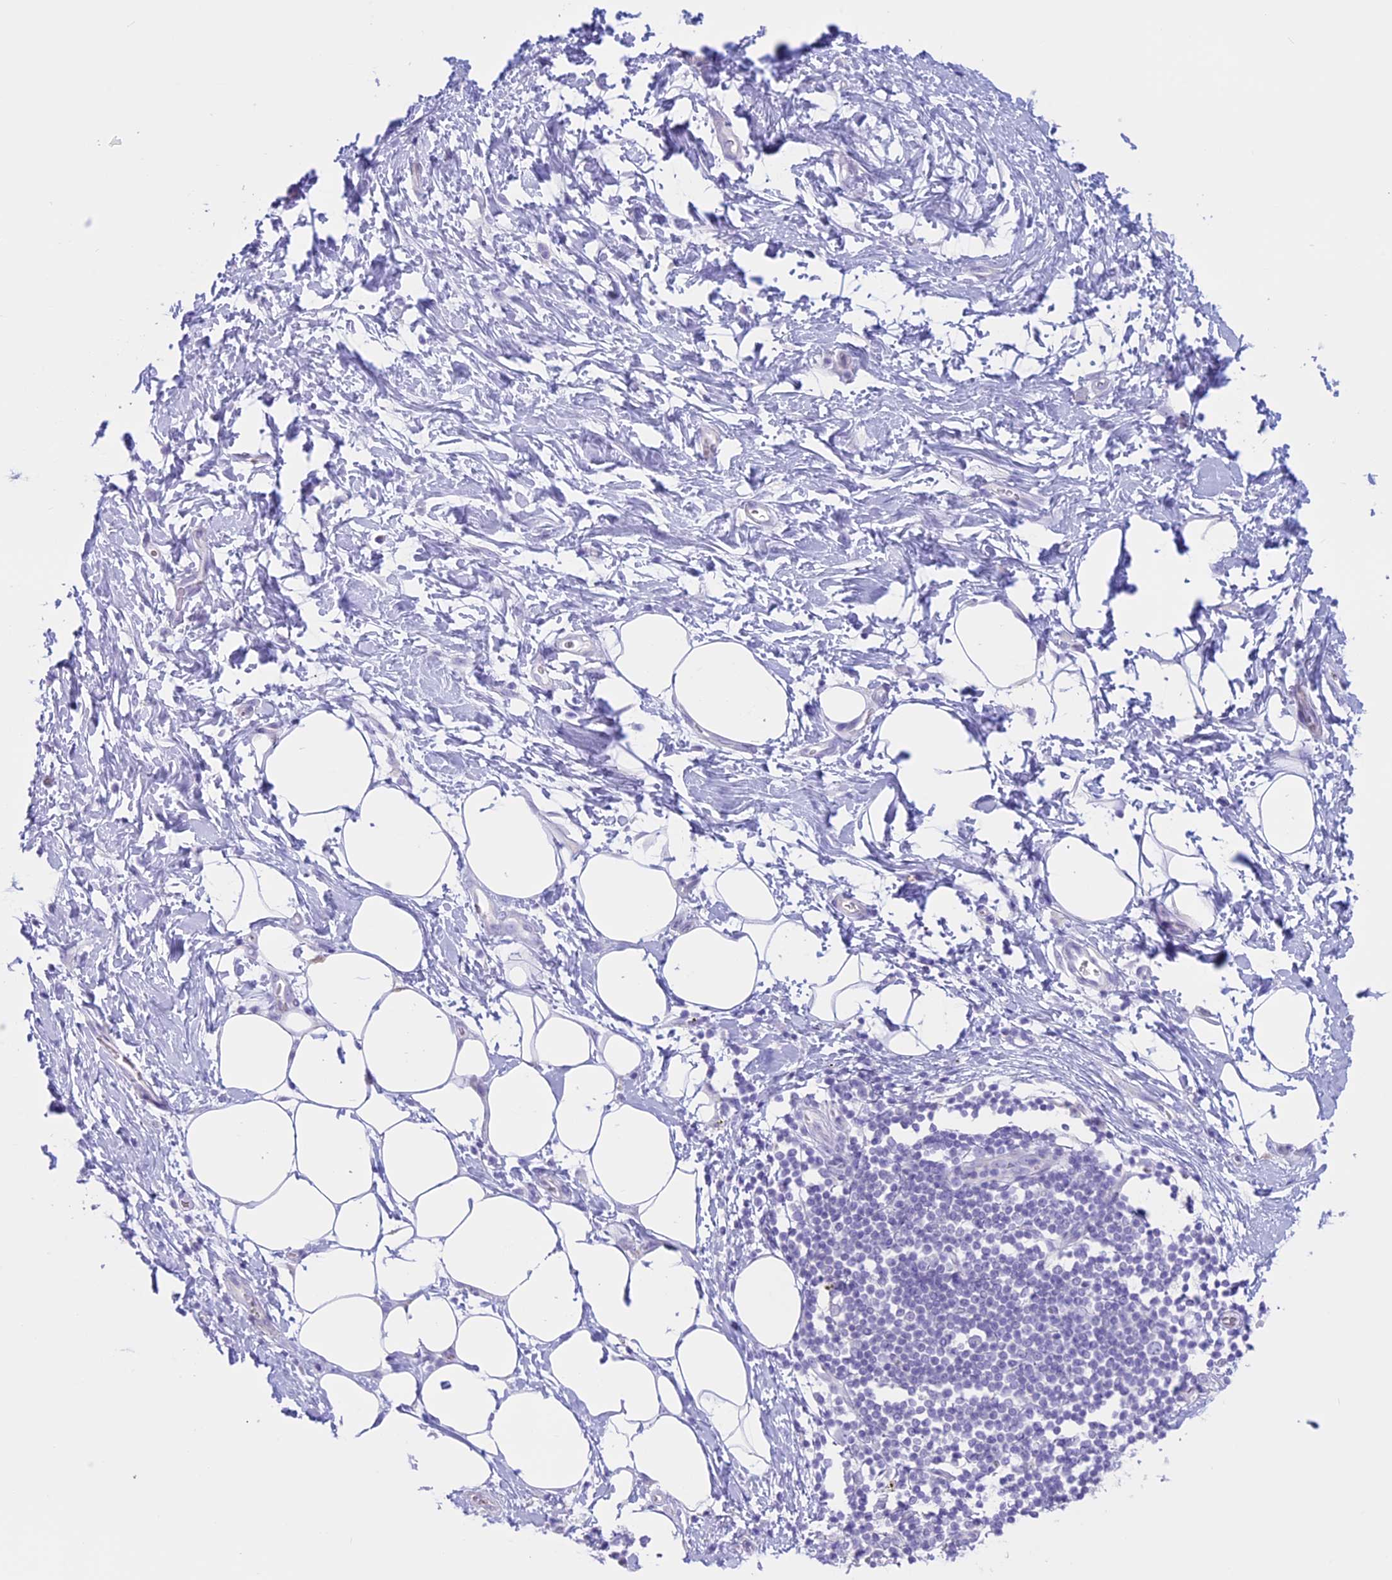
{"staining": {"intensity": "negative", "quantity": "none", "location": "none"}, "tissue": "adipose tissue", "cell_type": "Adipocytes", "image_type": "normal", "snomed": [{"axis": "morphology", "description": "Normal tissue, NOS"}, {"axis": "morphology", "description": "Adenocarcinoma, NOS"}, {"axis": "topography", "description": "Pancreas"}, {"axis": "topography", "description": "Peripheral nerve tissue"}], "caption": "Protein analysis of benign adipose tissue reveals no significant expression in adipocytes. The staining was performed using DAB to visualize the protein expression in brown, while the nuclei were stained in blue with hematoxylin (Magnification: 20x).", "gene": "RP1", "patient": {"sex": "male", "age": 59}}